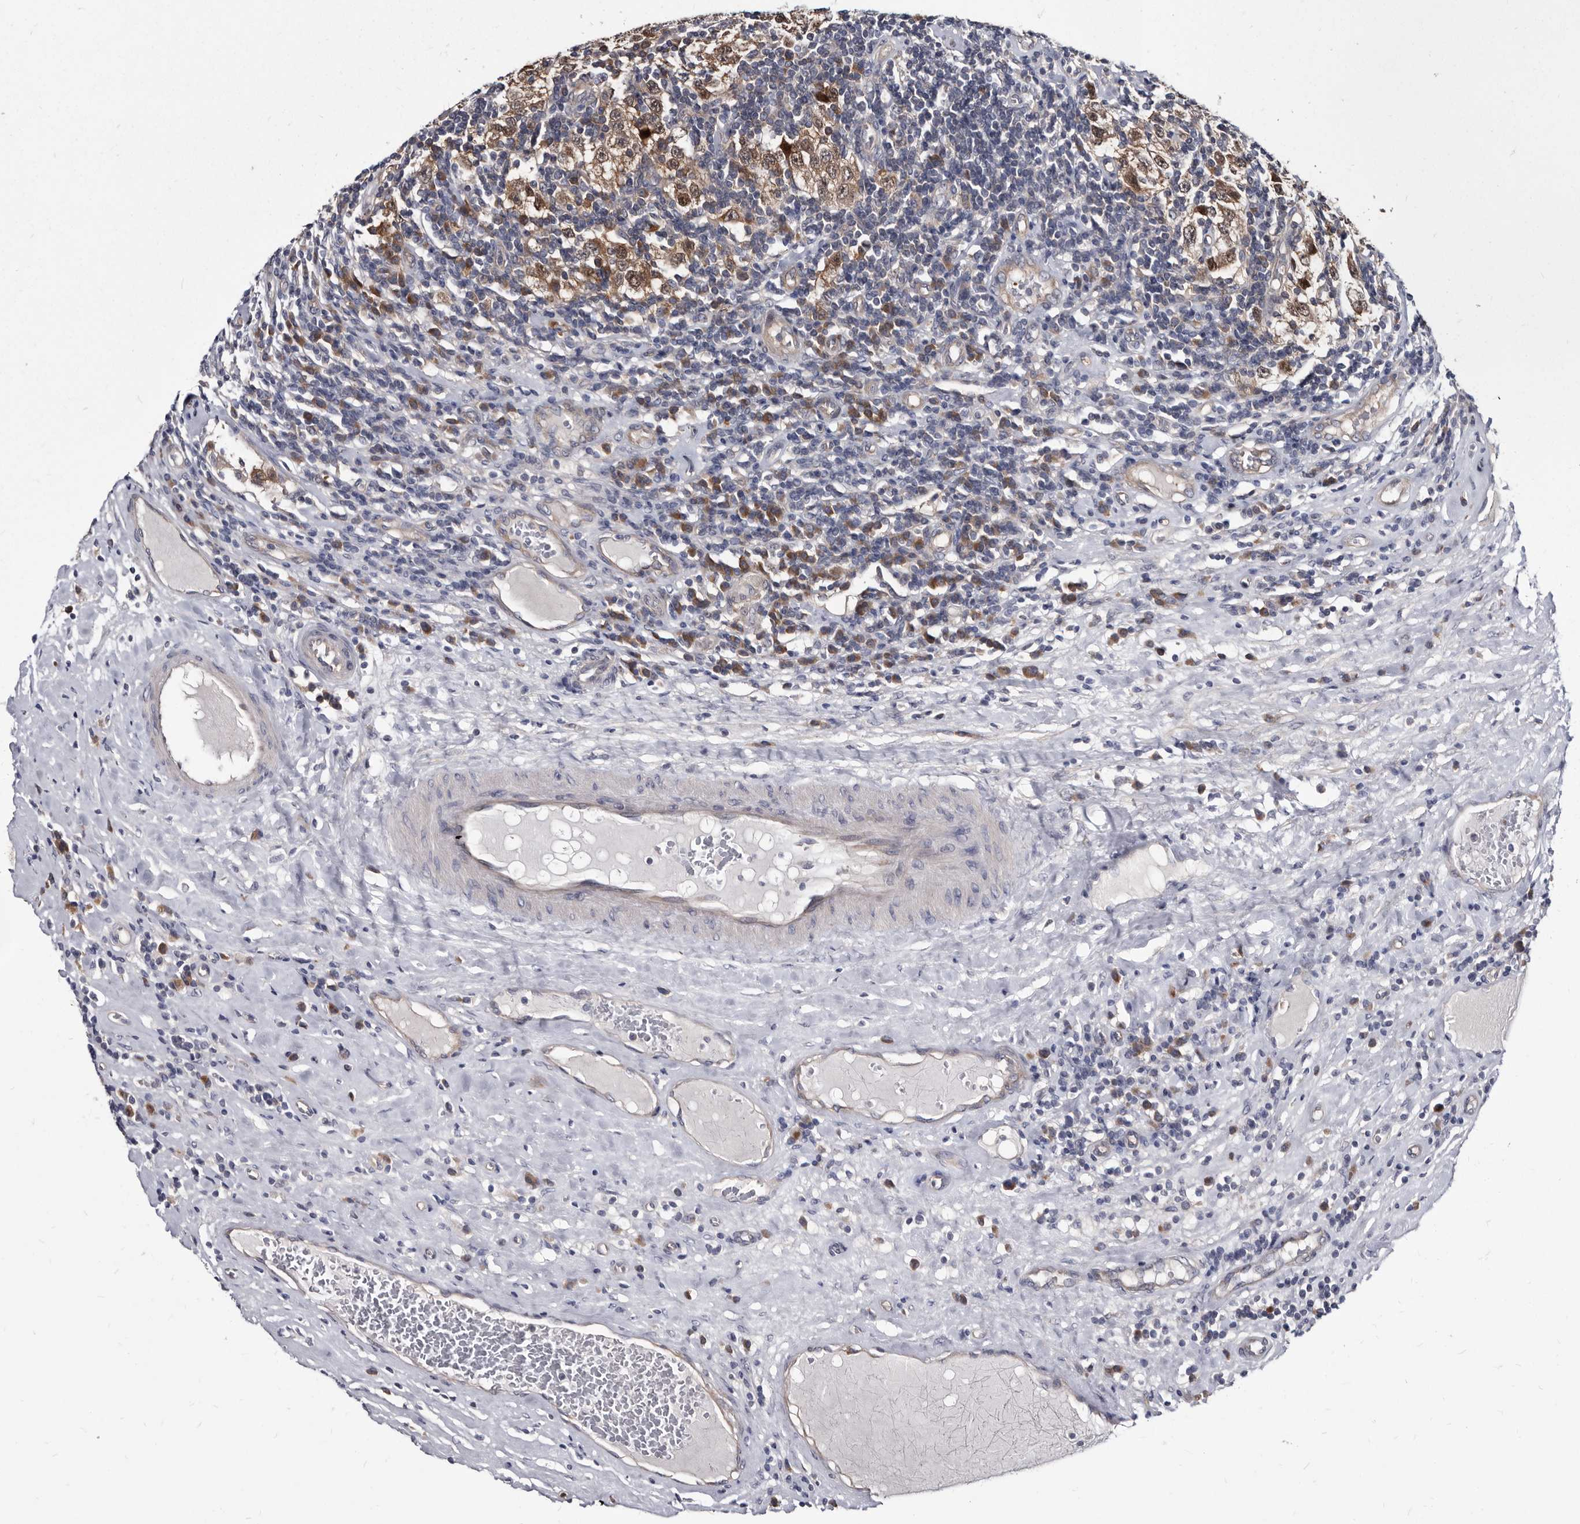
{"staining": {"intensity": "moderate", "quantity": ">75%", "location": "cytoplasmic/membranous"}, "tissue": "testis cancer", "cell_type": "Tumor cells", "image_type": "cancer", "snomed": [{"axis": "morphology", "description": "Seminoma, NOS"}, {"axis": "topography", "description": "Testis"}], "caption": "About >75% of tumor cells in testis seminoma display moderate cytoplasmic/membranous protein expression as visualized by brown immunohistochemical staining.", "gene": "ABCF2", "patient": {"sex": "male", "age": 41}}